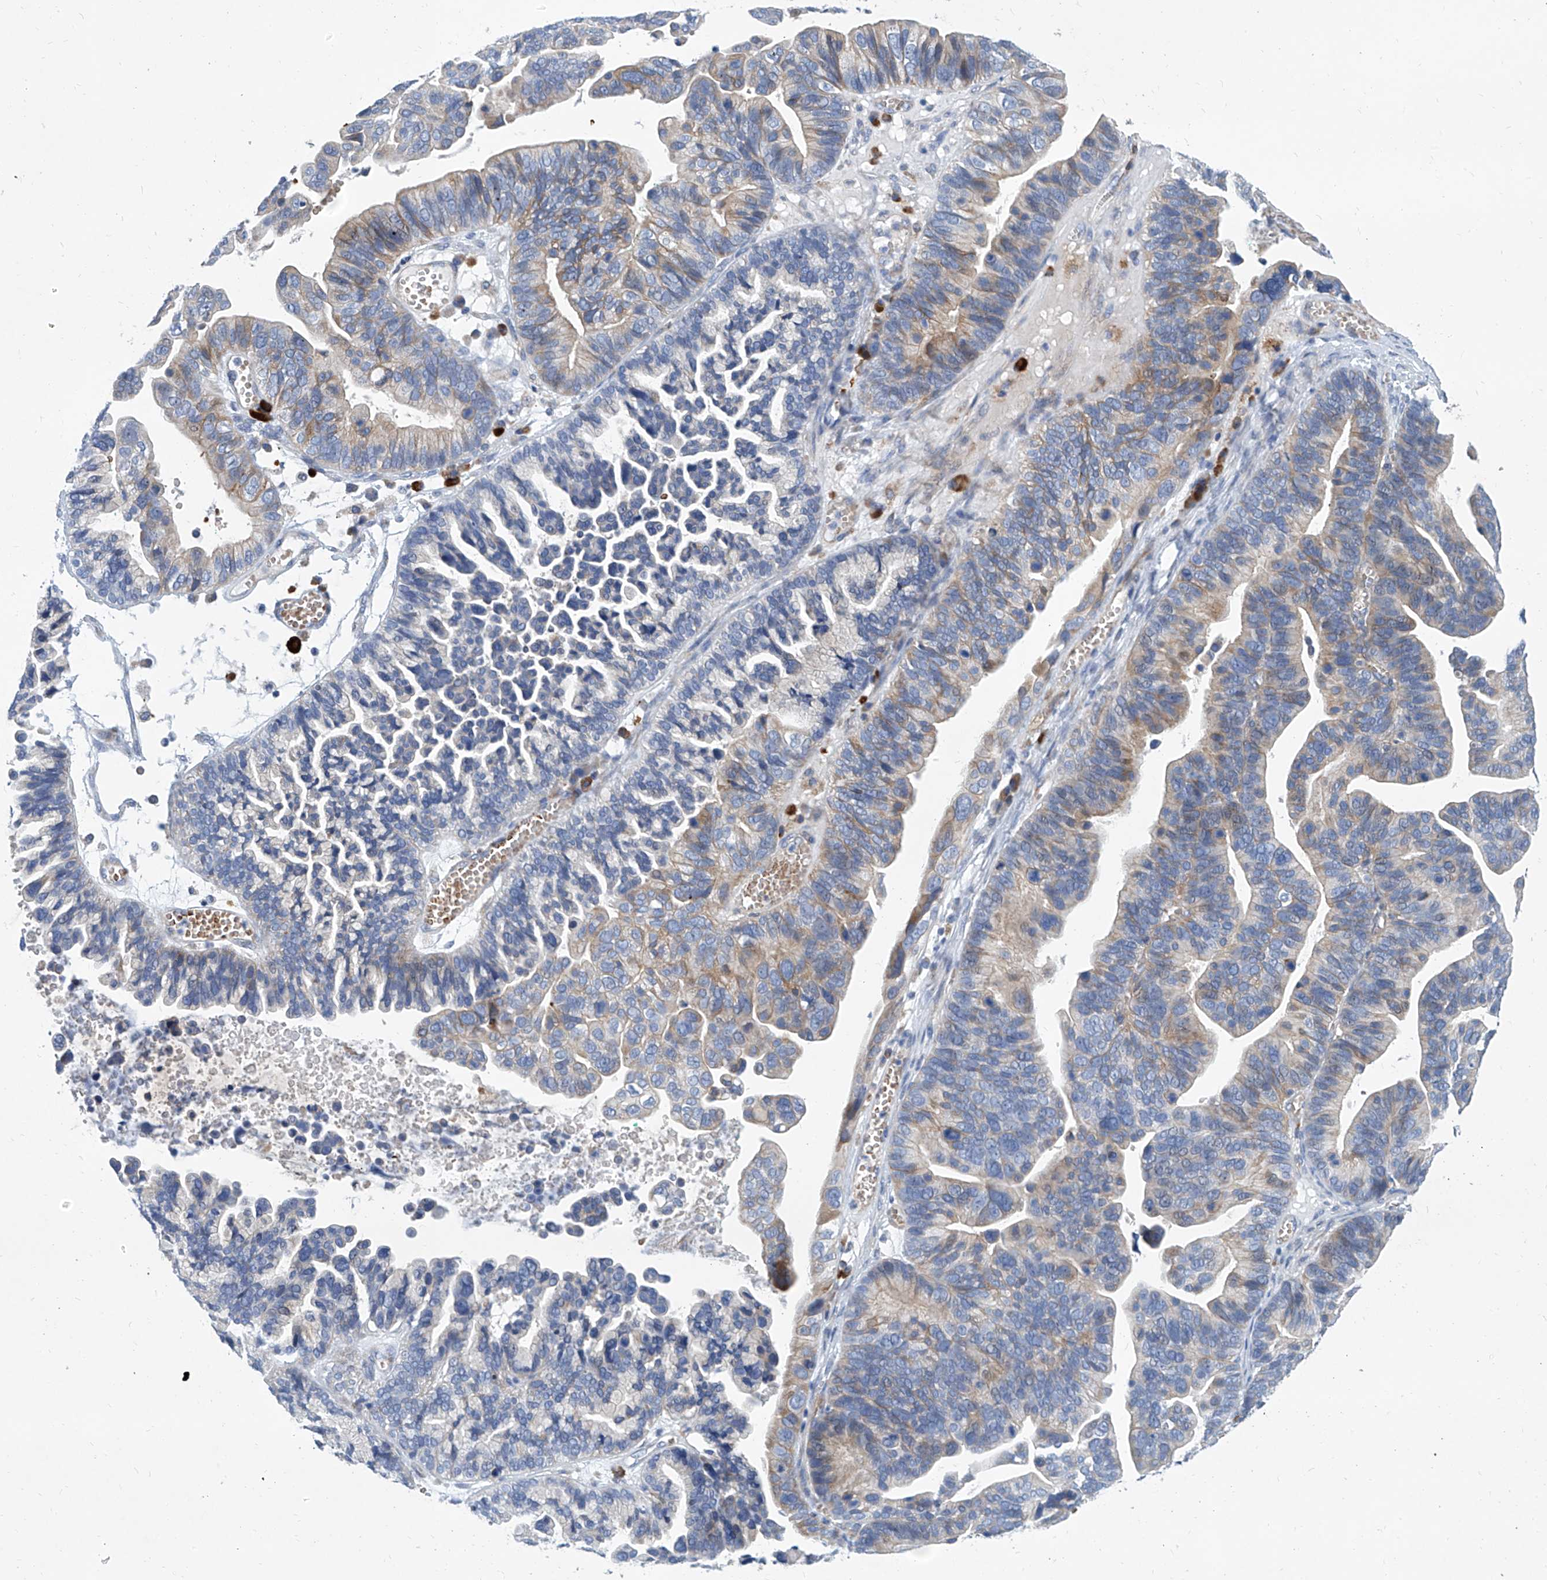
{"staining": {"intensity": "weak", "quantity": "25%-75%", "location": "cytoplasmic/membranous"}, "tissue": "ovarian cancer", "cell_type": "Tumor cells", "image_type": "cancer", "snomed": [{"axis": "morphology", "description": "Cystadenocarcinoma, serous, NOS"}, {"axis": "topography", "description": "Ovary"}], "caption": "The image demonstrates a brown stain indicating the presence of a protein in the cytoplasmic/membranous of tumor cells in ovarian serous cystadenocarcinoma.", "gene": "FPR2", "patient": {"sex": "female", "age": 56}}